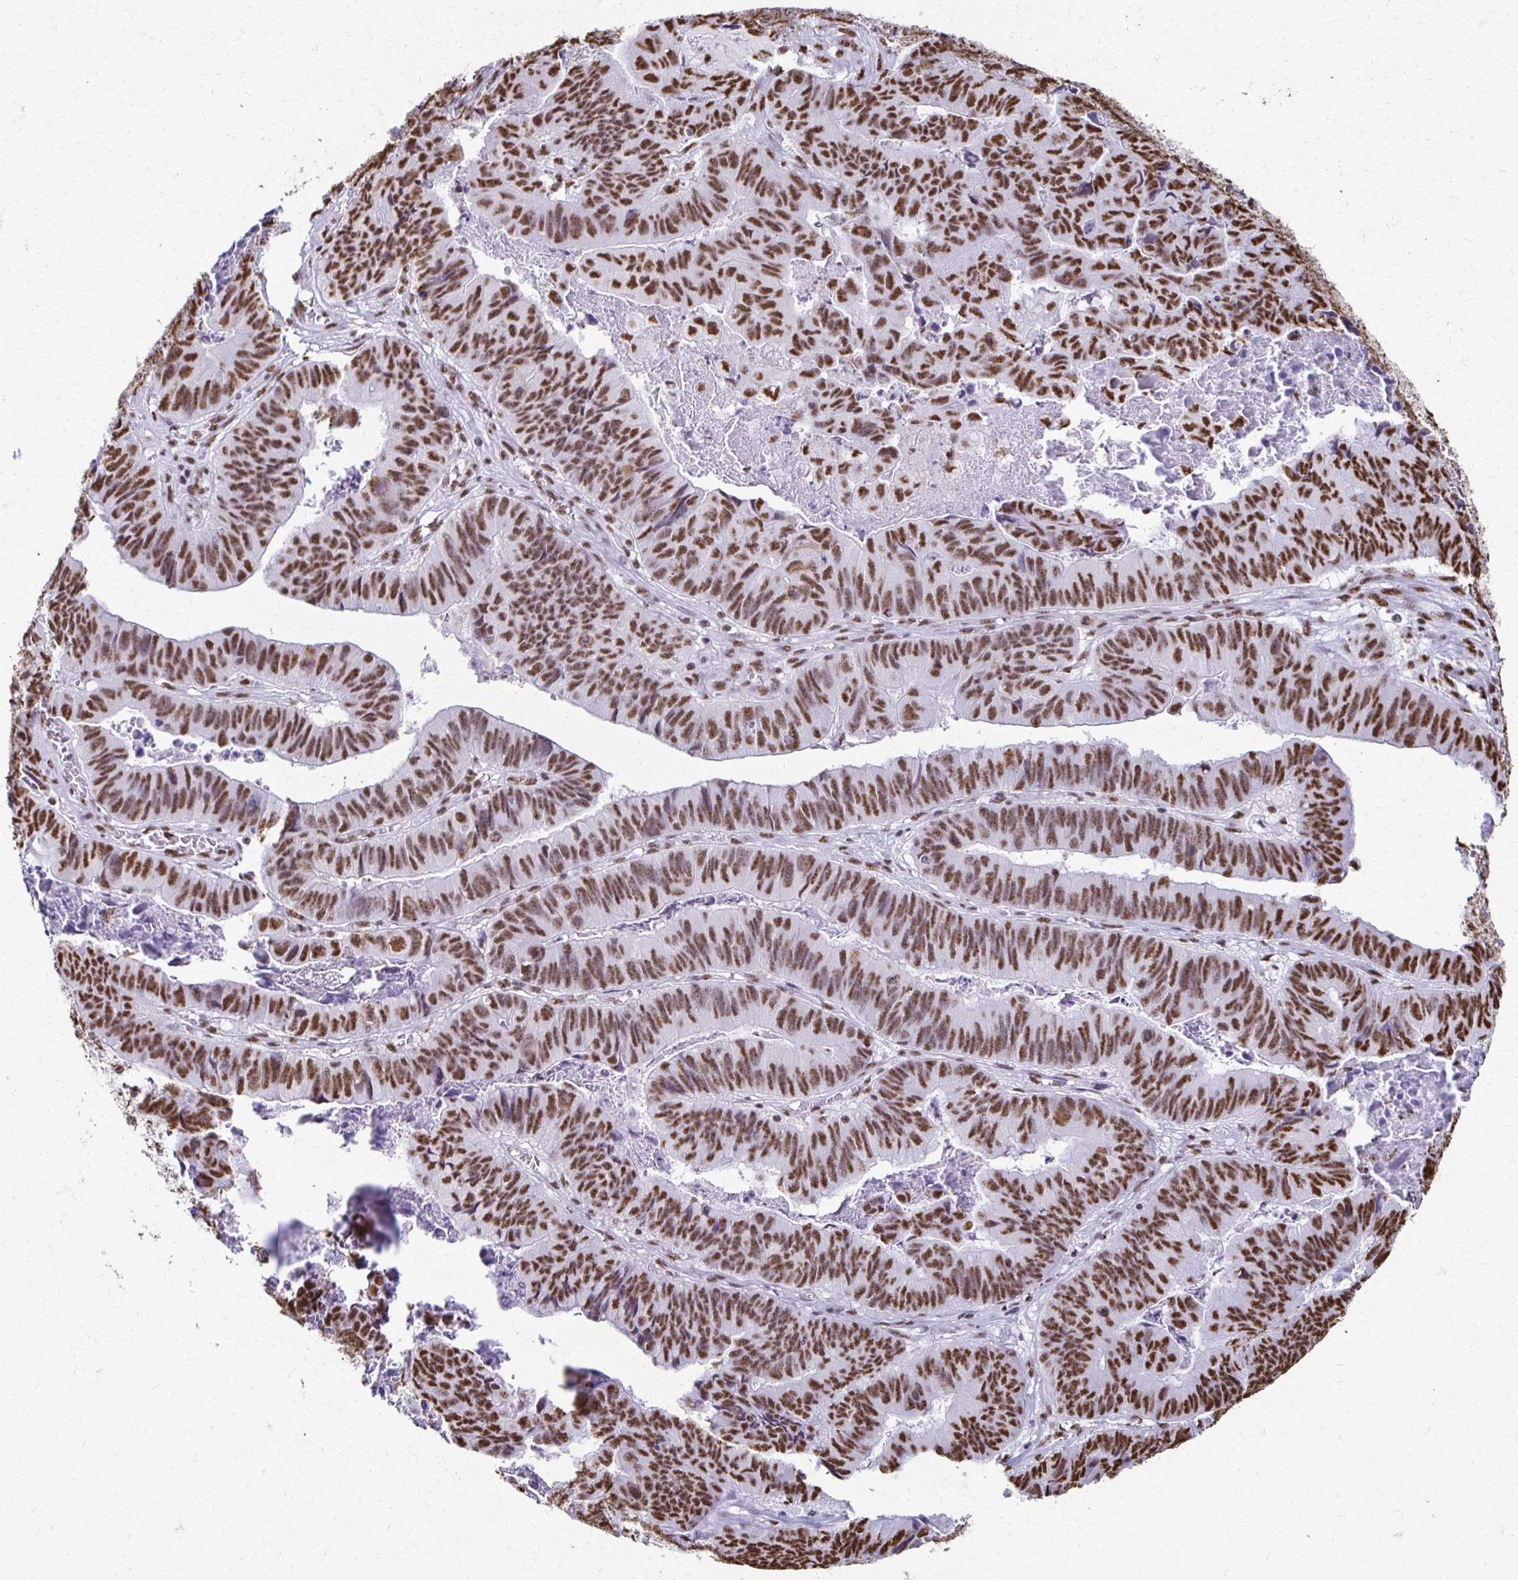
{"staining": {"intensity": "moderate", "quantity": ">75%", "location": "nuclear"}, "tissue": "stomach cancer", "cell_type": "Tumor cells", "image_type": "cancer", "snomed": [{"axis": "morphology", "description": "Adenocarcinoma, NOS"}, {"axis": "topography", "description": "Stomach, lower"}], "caption": "The image displays immunohistochemical staining of adenocarcinoma (stomach). There is moderate nuclear expression is appreciated in about >75% of tumor cells.", "gene": "NONO", "patient": {"sex": "male", "age": 77}}